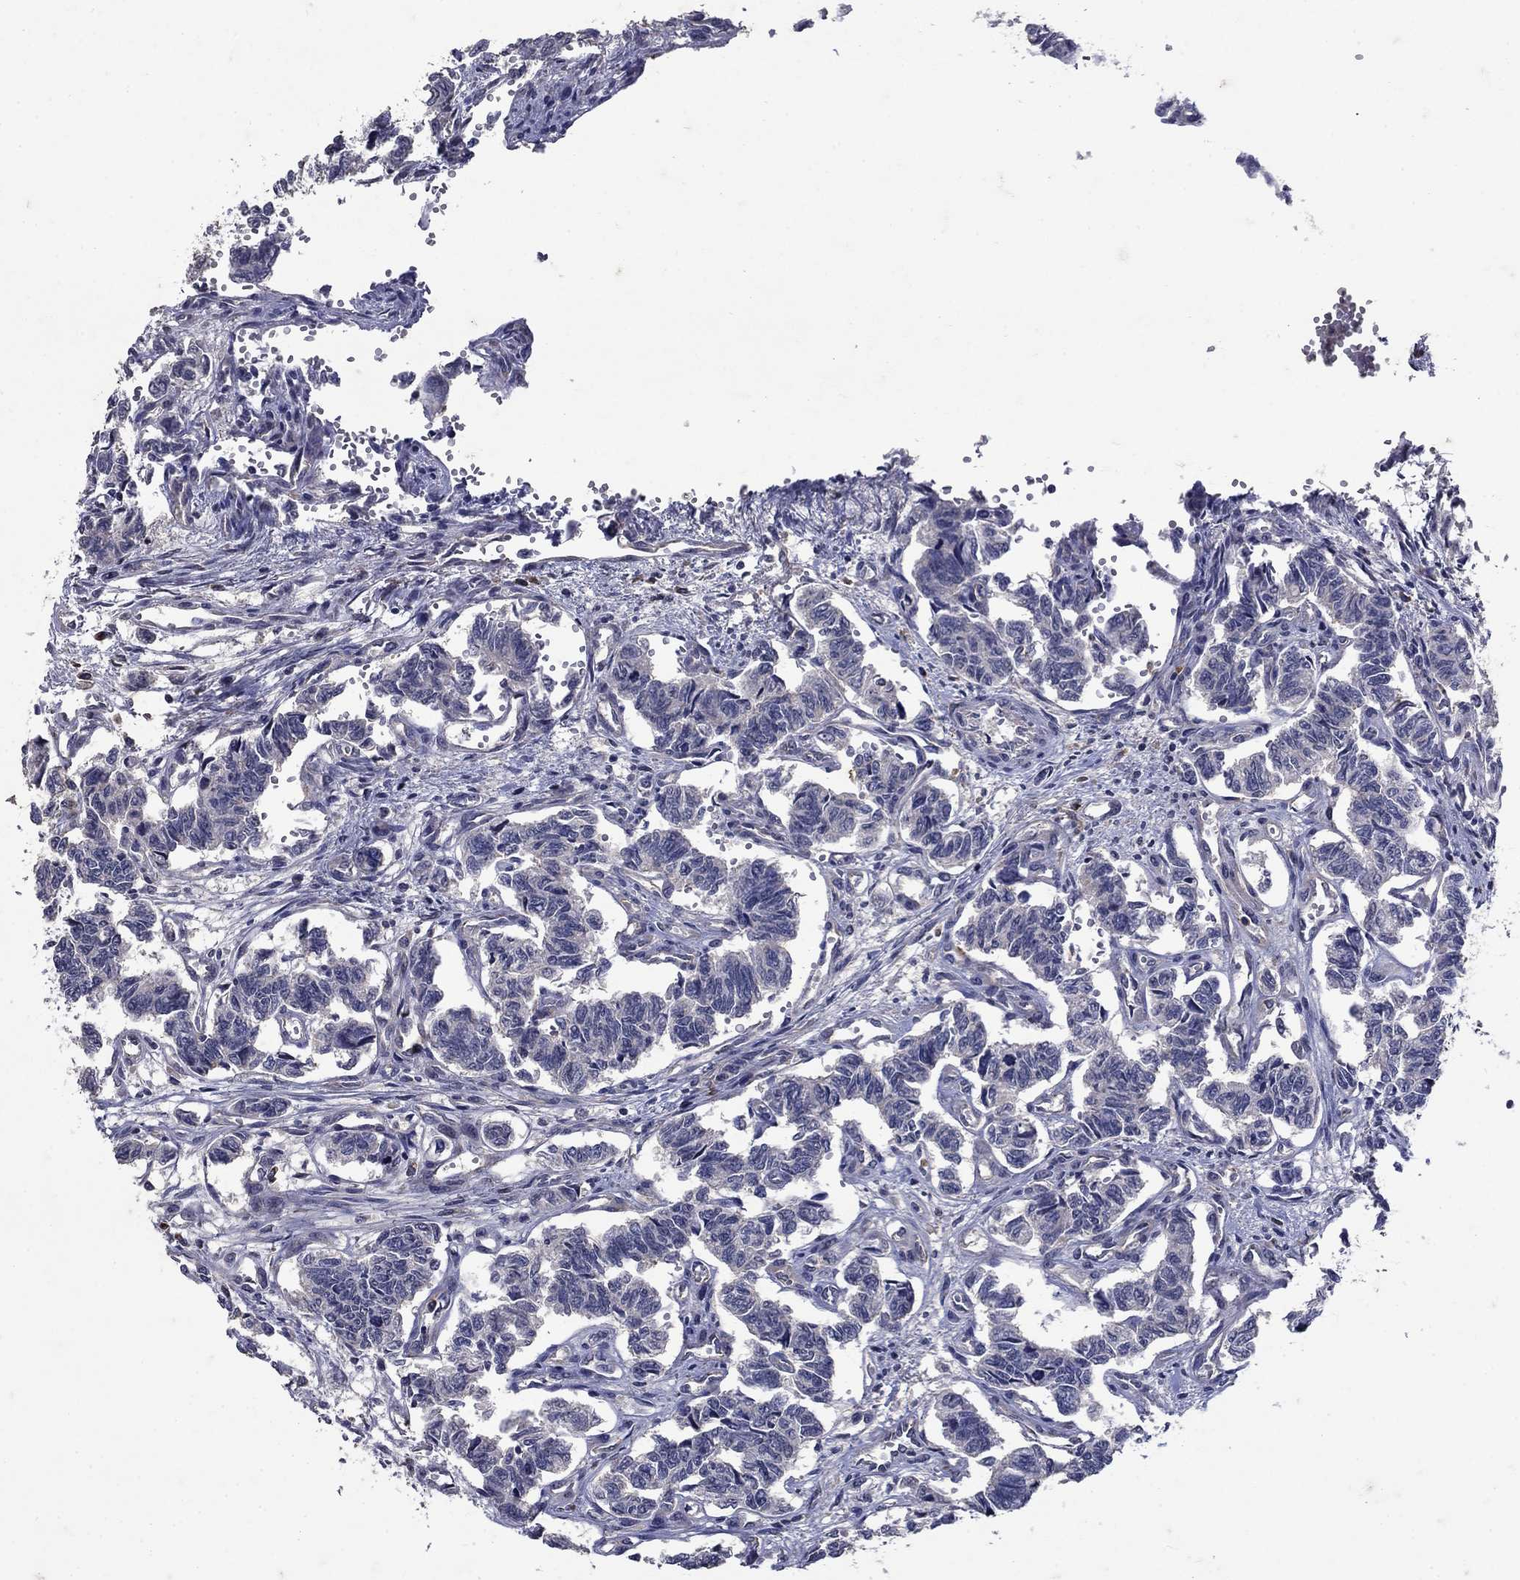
{"staining": {"intensity": "negative", "quantity": "none", "location": "none"}, "tissue": "carcinoid", "cell_type": "Tumor cells", "image_type": "cancer", "snomed": [{"axis": "morphology", "description": "Carcinoid, malignant, NOS"}, {"axis": "topography", "description": "Kidney"}], "caption": "Carcinoid was stained to show a protein in brown. There is no significant positivity in tumor cells.", "gene": "NPC2", "patient": {"sex": "female", "age": 41}}